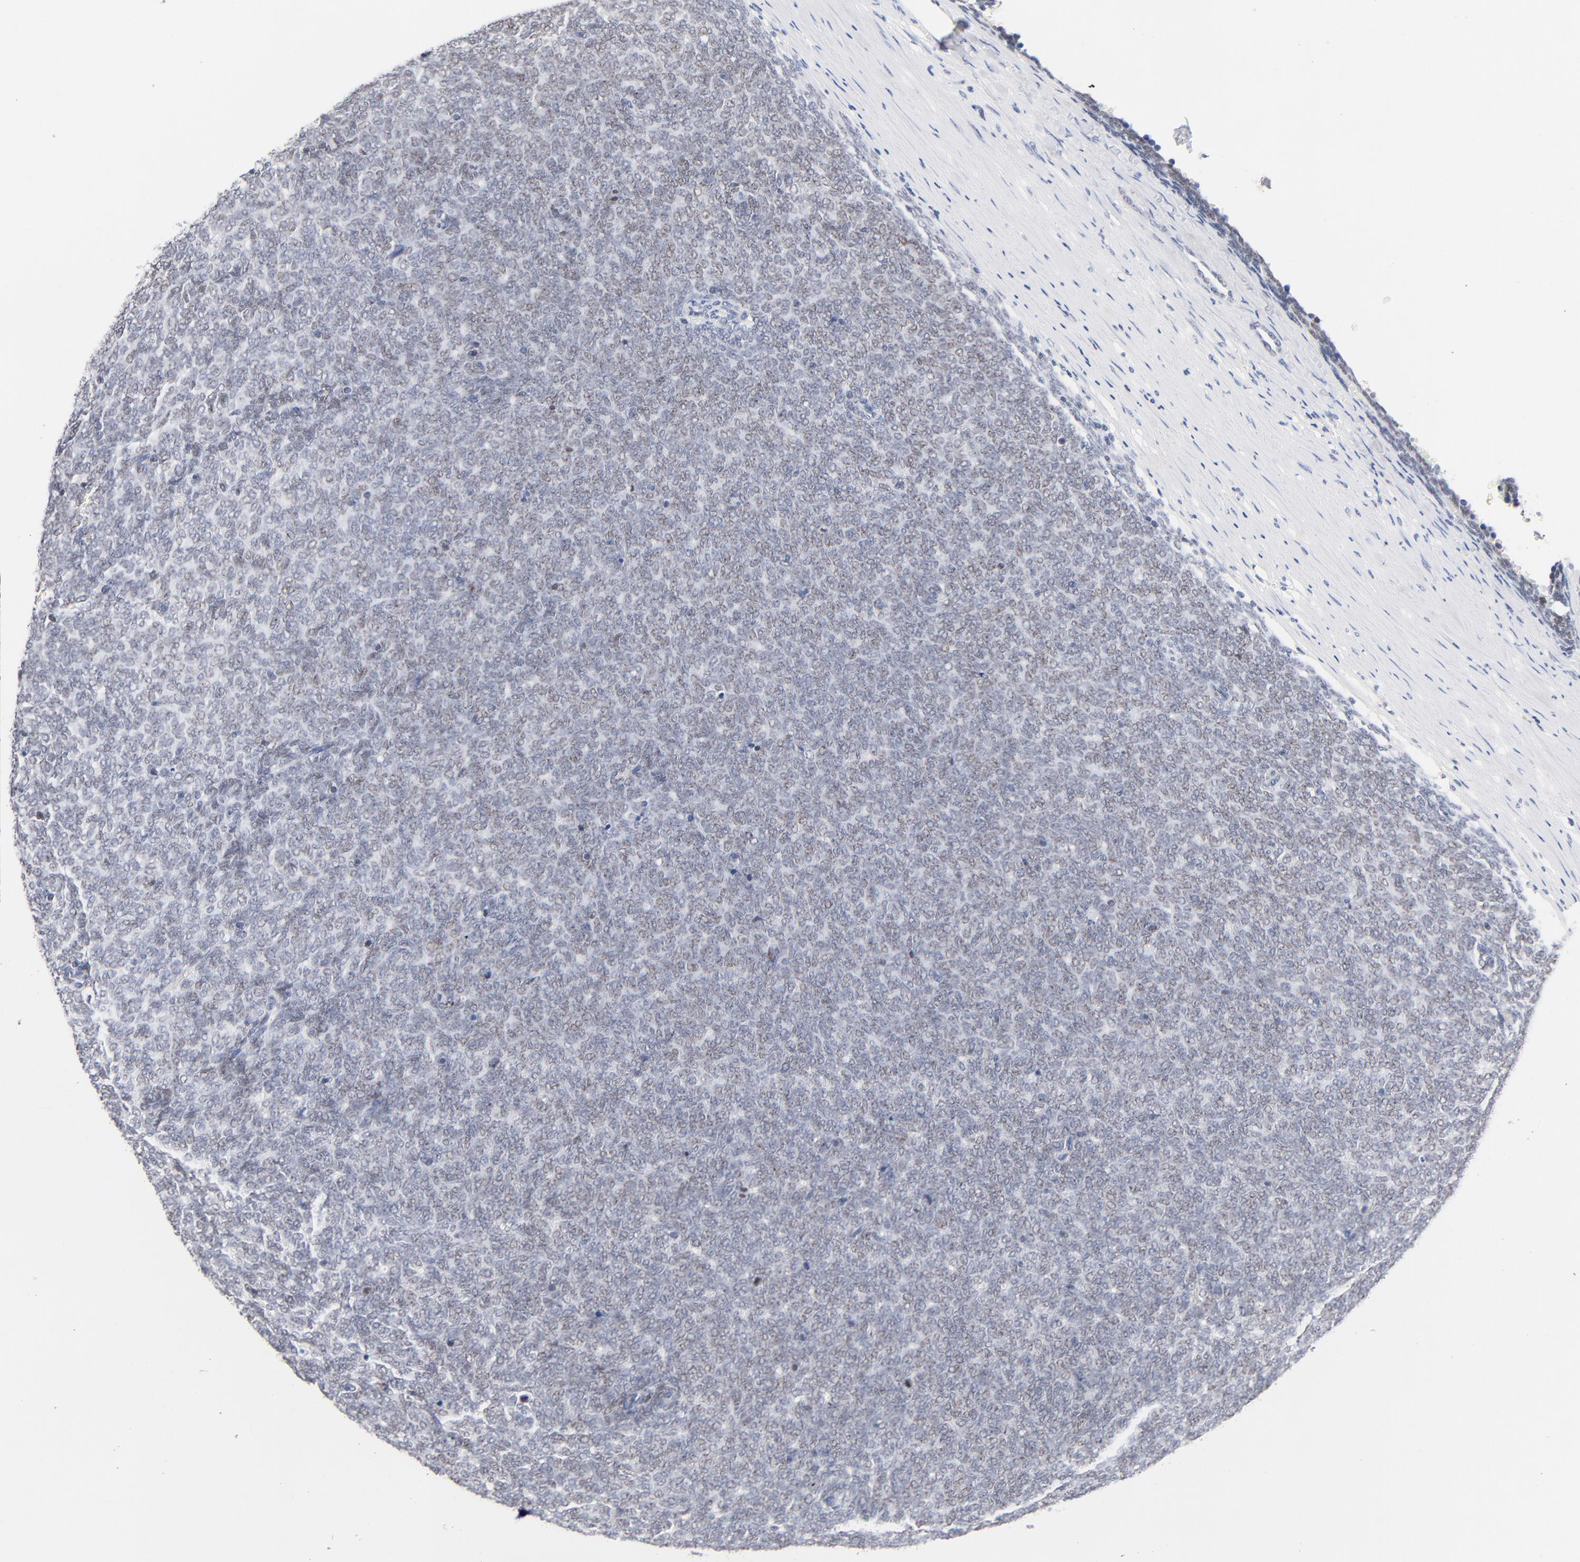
{"staining": {"intensity": "weak", "quantity": "25%-75%", "location": "cytoplasmic/membranous,nuclear"}, "tissue": "renal cancer", "cell_type": "Tumor cells", "image_type": "cancer", "snomed": [{"axis": "morphology", "description": "Neoplasm, malignant, NOS"}, {"axis": "topography", "description": "Kidney"}], "caption": "High-power microscopy captured an immunohistochemistry (IHC) micrograph of renal malignant neoplasm, revealing weak cytoplasmic/membranous and nuclear staining in about 25%-75% of tumor cells.", "gene": "ORC2", "patient": {"sex": "male", "age": 28}}